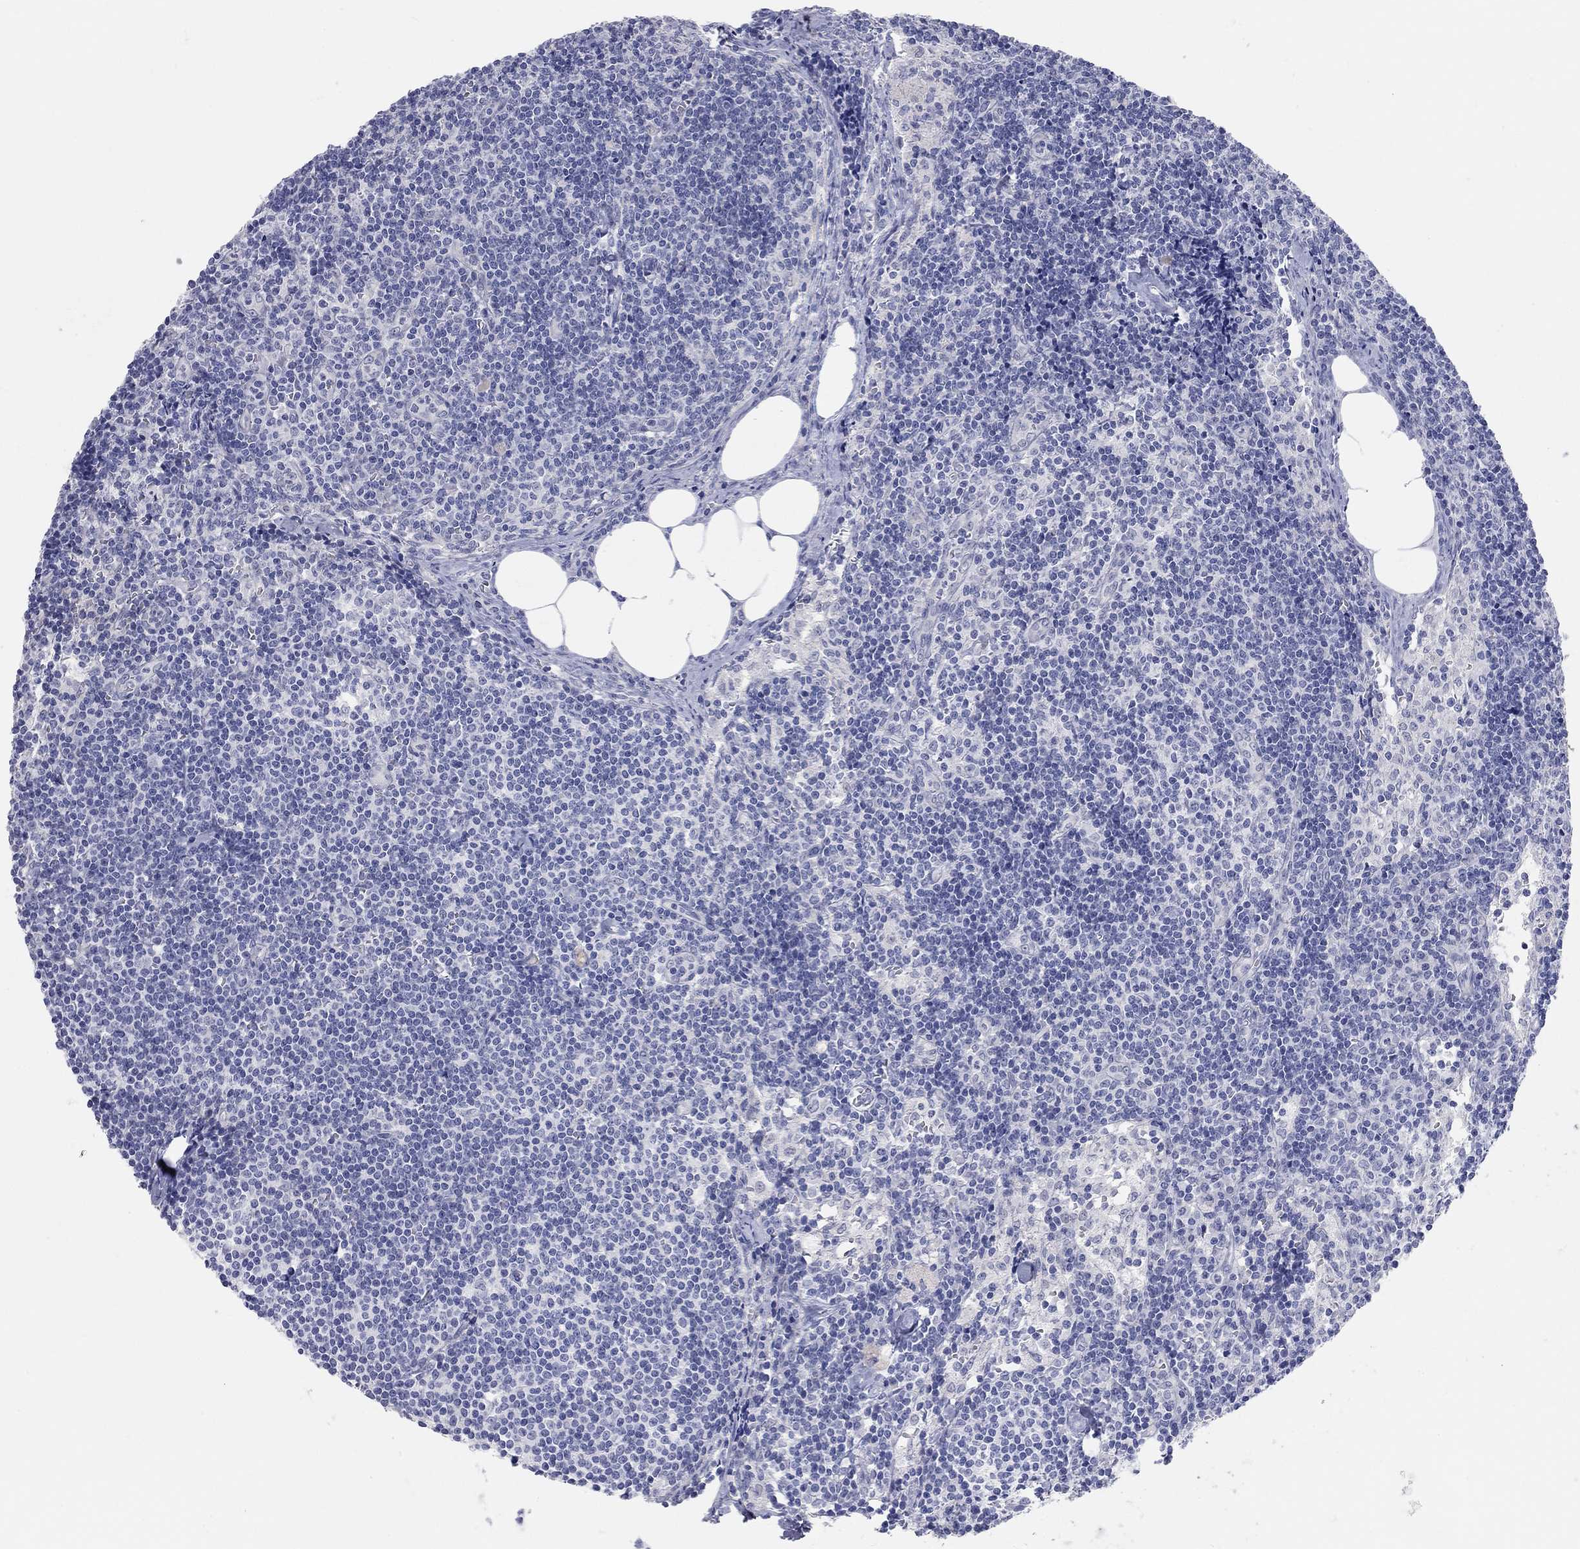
{"staining": {"intensity": "negative", "quantity": "none", "location": "none"}, "tissue": "lymph node", "cell_type": "Germinal center cells", "image_type": "normal", "snomed": [{"axis": "morphology", "description": "Normal tissue, NOS"}, {"axis": "topography", "description": "Lymph node"}], "caption": "The micrograph demonstrates no staining of germinal center cells in normal lymph node. The staining was performed using DAB to visualize the protein expression in brown, while the nuclei were stained in blue with hematoxylin (Magnification: 20x).", "gene": "WASF3", "patient": {"sex": "female", "age": 51}}